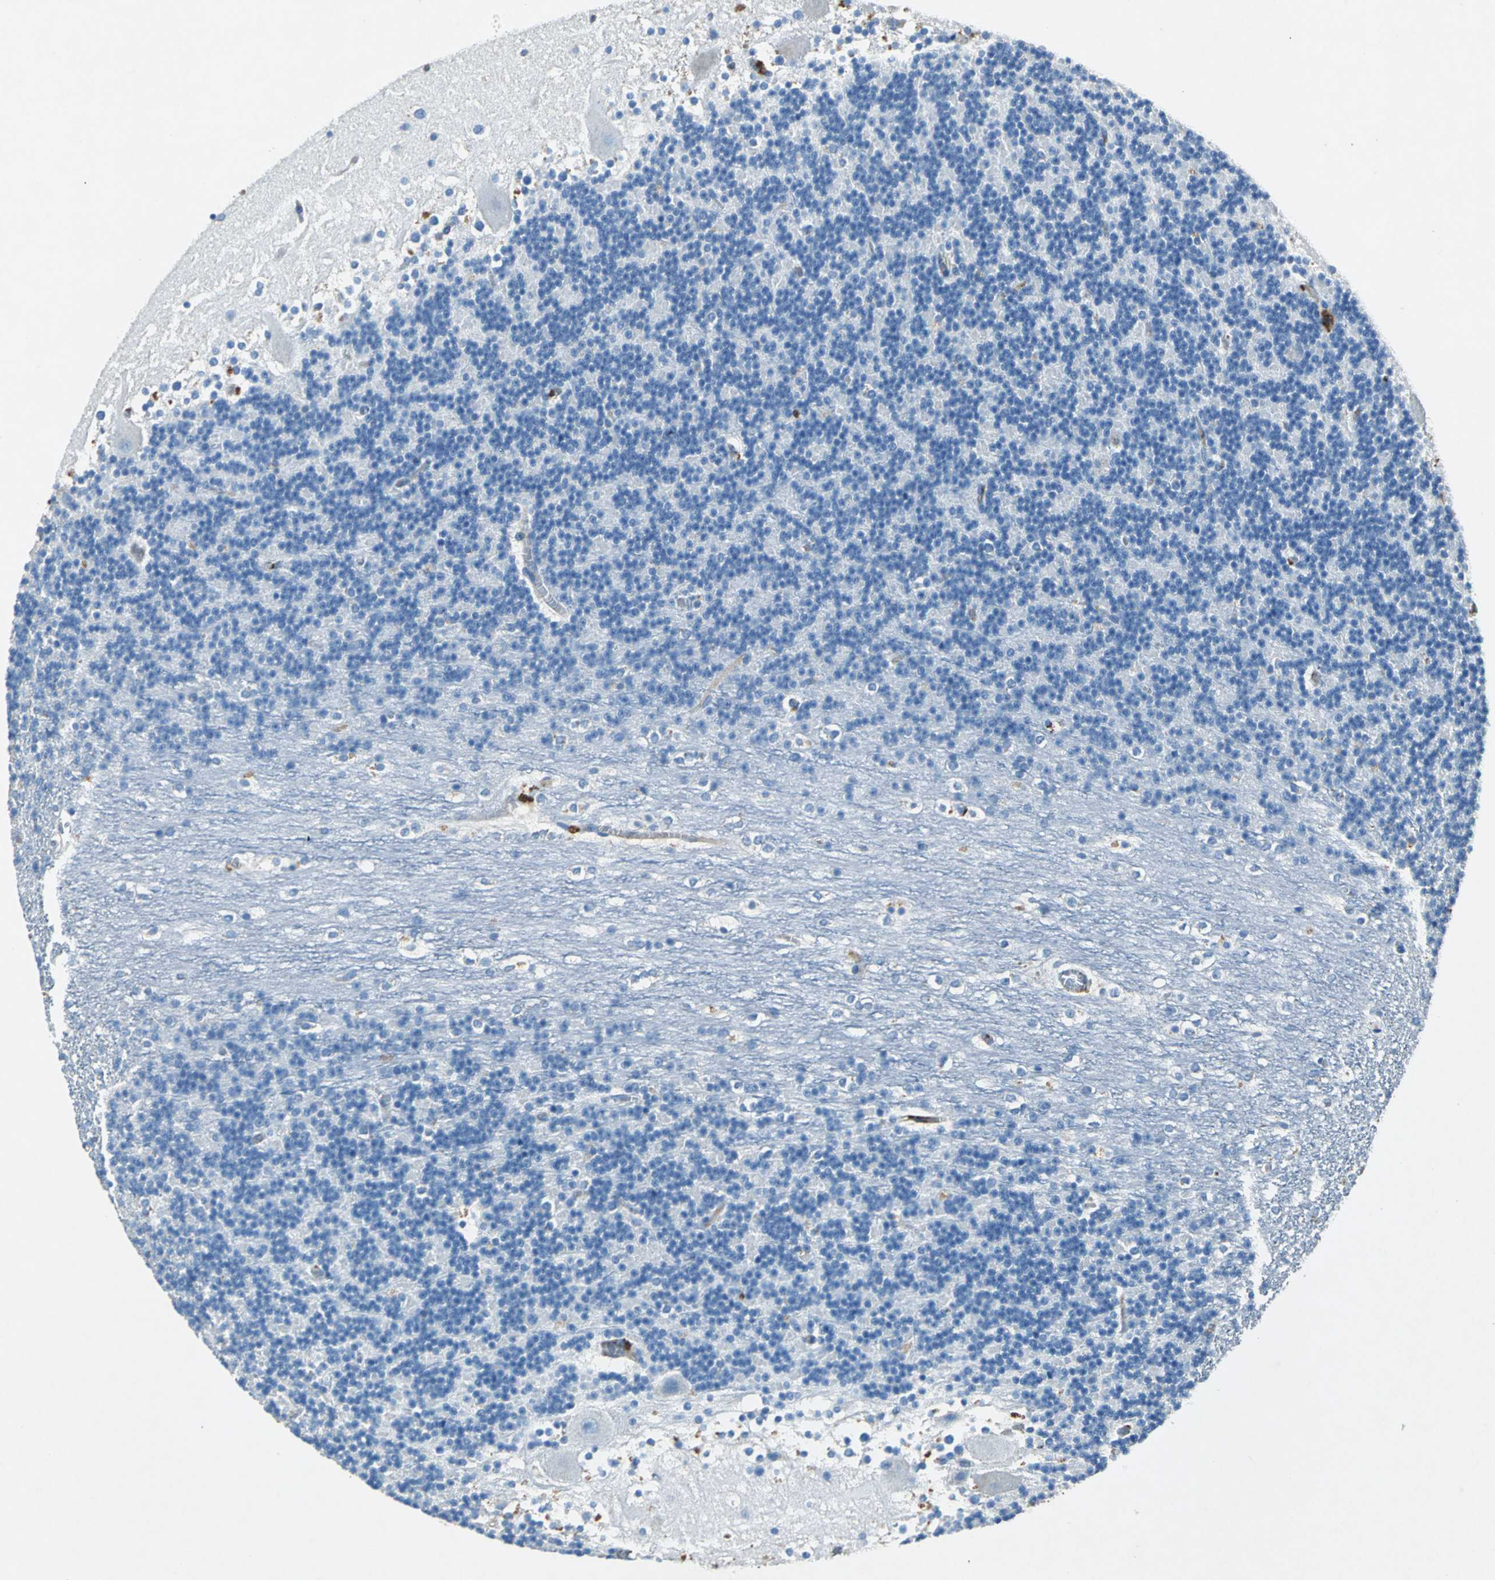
{"staining": {"intensity": "negative", "quantity": "none", "location": "none"}, "tissue": "cerebellum", "cell_type": "Cells in granular layer", "image_type": "normal", "snomed": [{"axis": "morphology", "description": "Normal tissue, NOS"}, {"axis": "topography", "description": "Cerebellum"}], "caption": "Image shows no significant protein positivity in cells in granular layer of normal cerebellum. Nuclei are stained in blue.", "gene": "RPS13", "patient": {"sex": "female", "age": 19}}